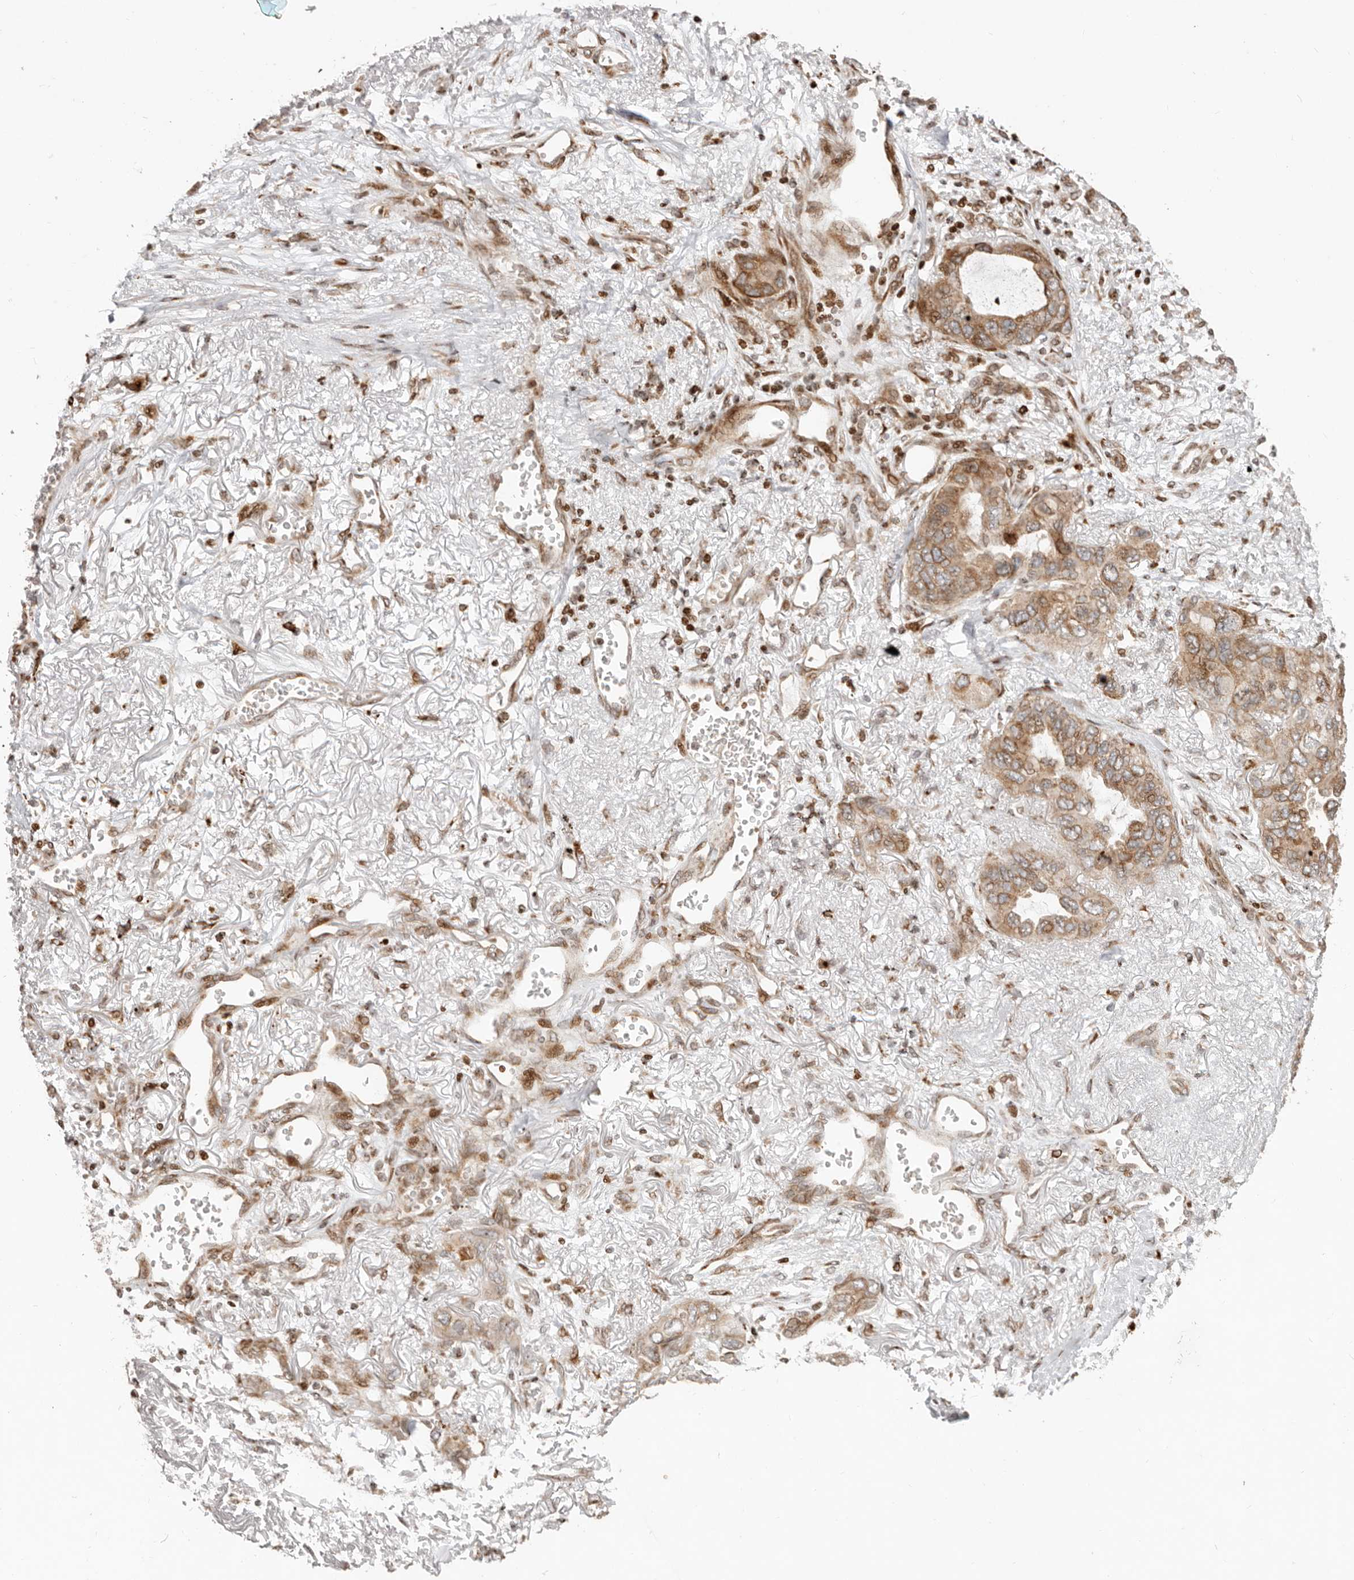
{"staining": {"intensity": "moderate", "quantity": ">75%", "location": "cytoplasmic/membranous"}, "tissue": "lung cancer", "cell_type": "Tumor cells", "image_type": "cancer", "snomed": [{"axis": "morphology", "description": "Squamous cell carcinoma, NOS"}, {"axis": "topography", "description": "Lung"}], "caption": "Squamous cell carcinoma (lung) was stained to show a protein in brown. There is medium levels of moderate cytoplasmic/membranous expression in approximately >75% of tumor cells.", "gene": "TRIM4", "patient": {"sex": "female", "age": 73}}